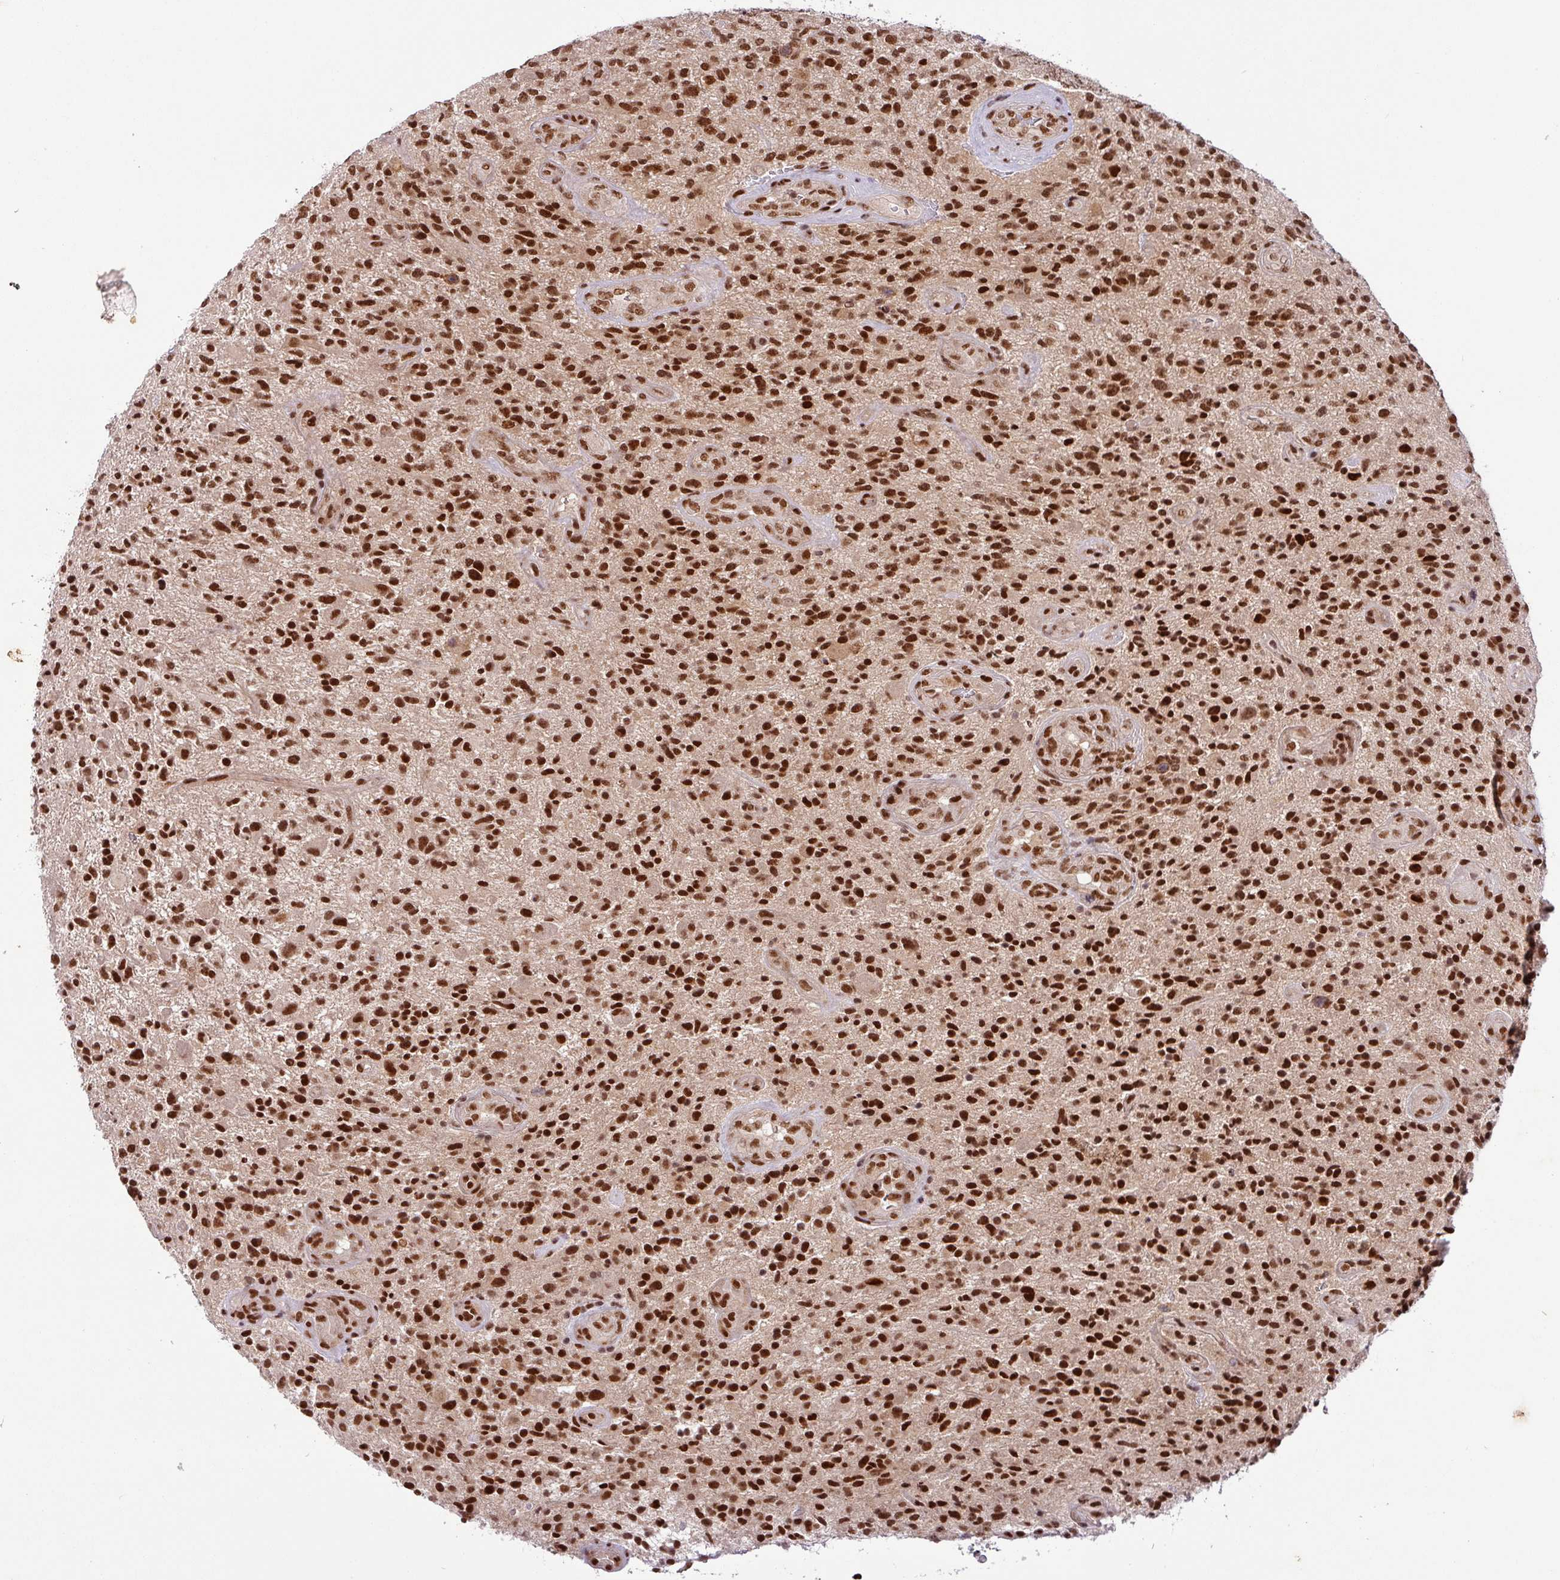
{"staining": {"intensity": "strong", "quantity": ">75%", "location": "nuclear"}, "tissue": "glioma", "cell_type": "Tumor cells", "image_type": "cancer", "snomed": [{"axis": "morphology", "description": "Glioma, malignant, High grade"}, {"axis": "topography", "description": "Brain"}], "caption": "High-magnification brightfield microscopy of glioma stained with DAB (brown) and counterstained with hematoxylin (blue). tumor cells exhibit strong nuclear expression is appreciated in about>75% of cells. The protein is shown in brown color, while the nuclei are stained blue.", "gene": "SRSF2", "patient": {"sex": "male", "age": 47}}